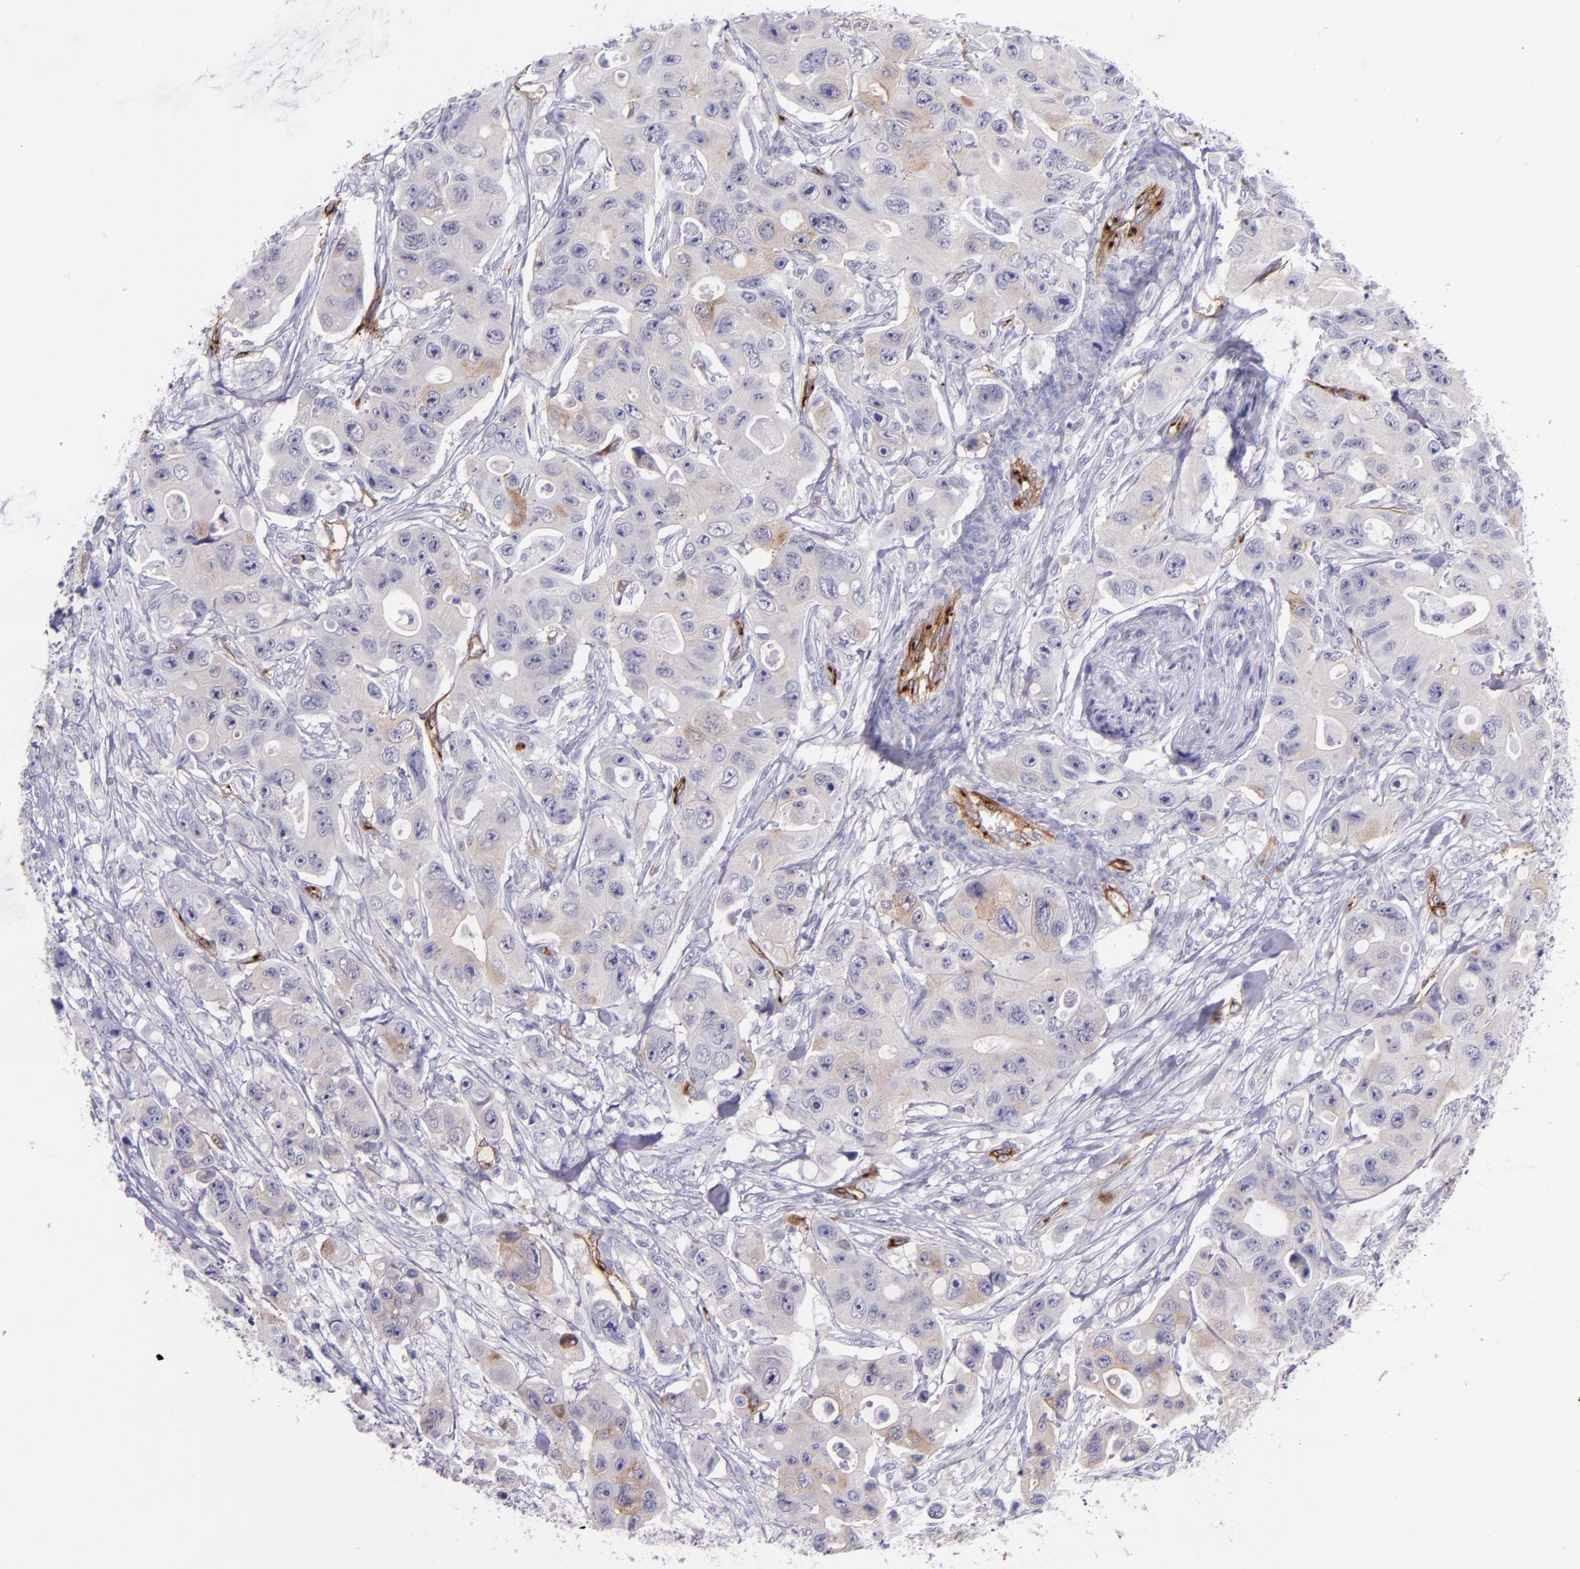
{"staining": {"intensity": "moderate", "quantity": "<25%", "location": "cytoplasmic/membranous"}, "tissue": "colorectal cancer", "cell_type": "Tumor cells", "image_type": "cancer", "snomed": [{"axis": "morphology", "description": "Adenocarcinoma, NOS"}, {"axis": "topography", "description": "Colon"}], "caption": "Colorectal cancer (adenocarcinoma) stained with a brown dye displays moderate cytoplasmic/membranous positive expression in about <25% of tumor cells.", "gene": "NOS3", "patient": {"sex": "female", "age": 46}}